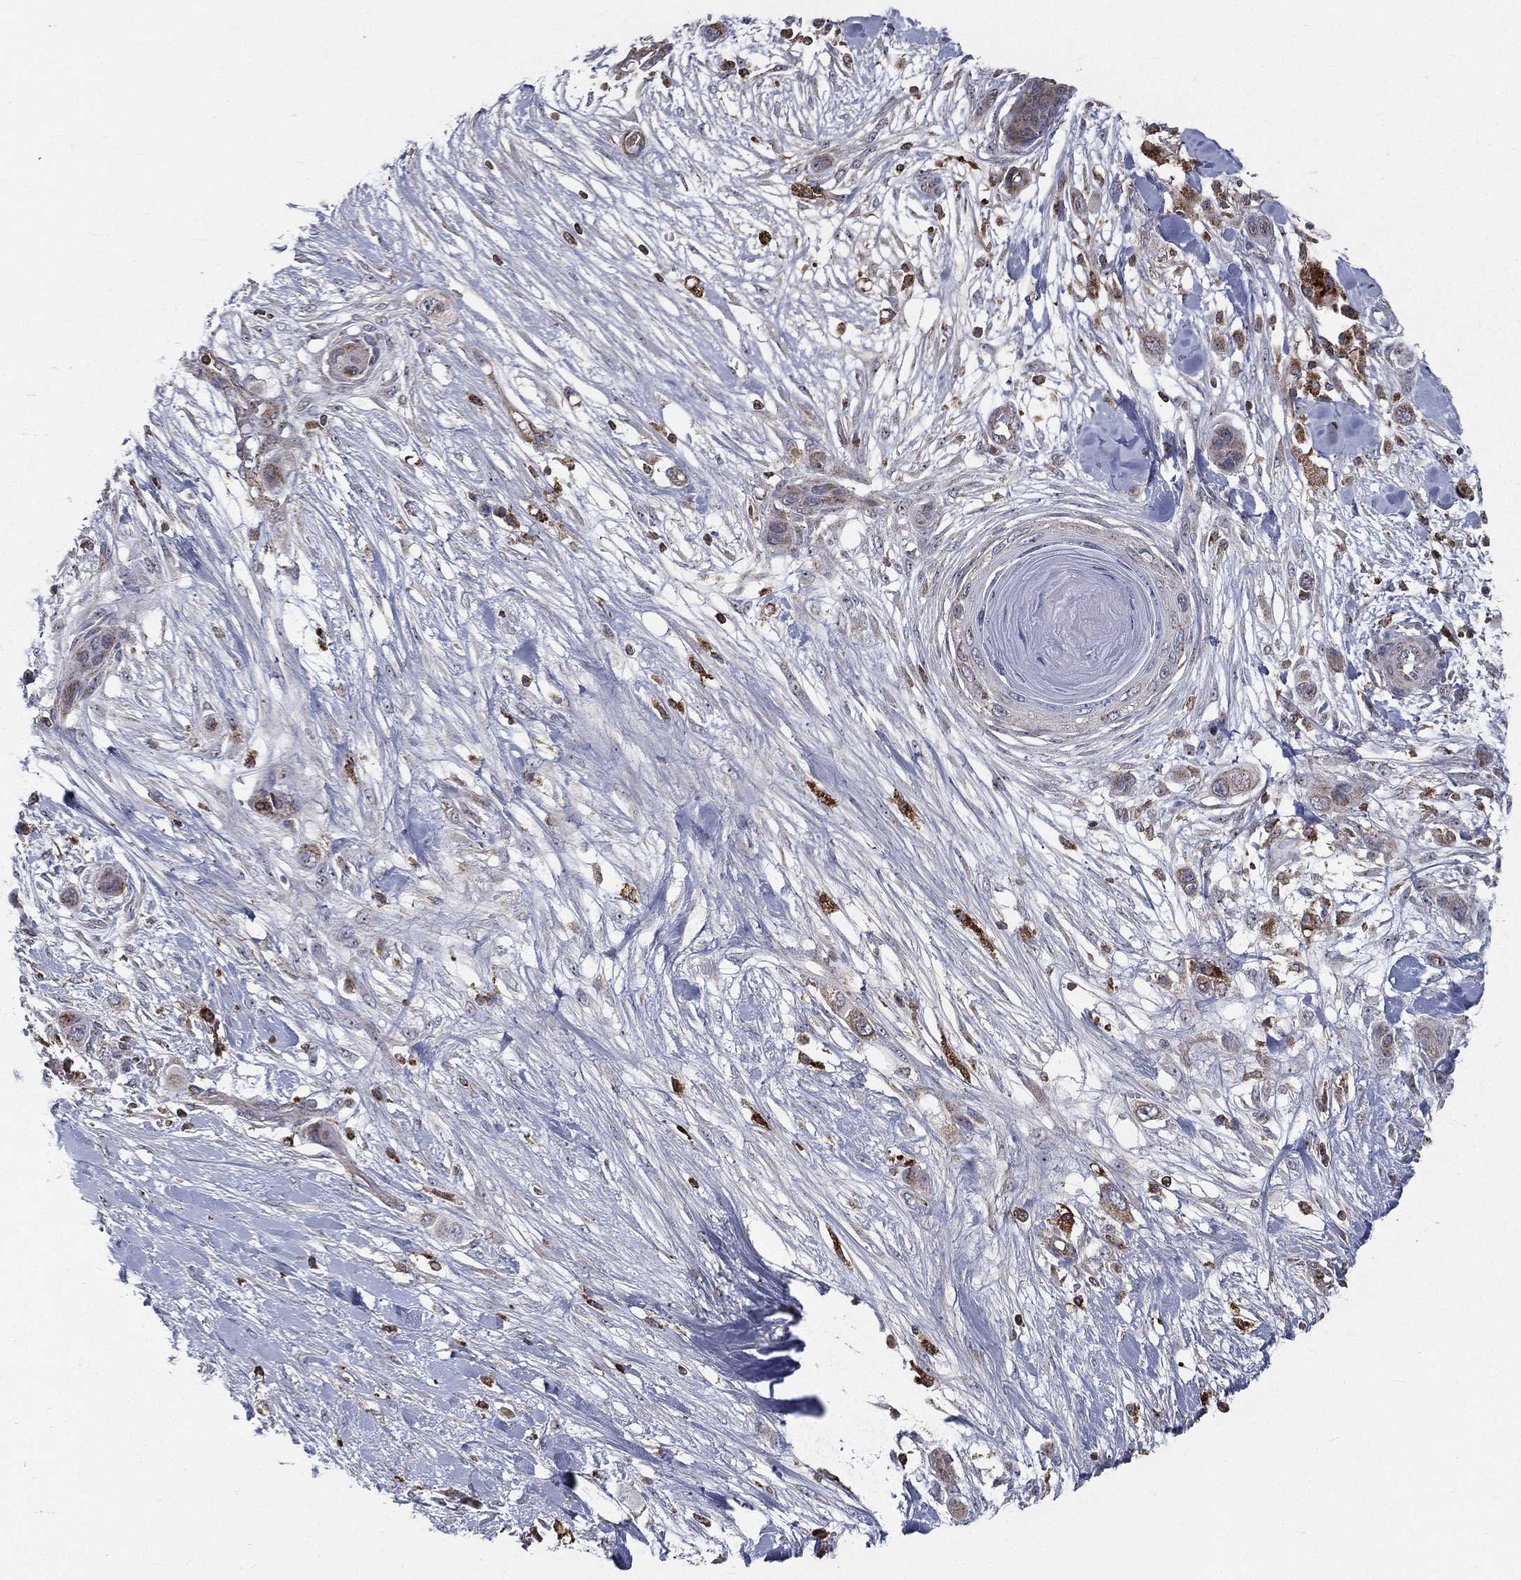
{"staining": {"intensity": "weak", "quantity": "25%-75%", "location": "cytoplasmic/membranous"}, "tissue": "skin cancer", "cell_type": "Tumor cells", "image_type": "cancer", "snomed": [{"axis": "morphology", "description": "Squamous cell carcinoma, NOS"}, {"axis": "topography", "description": "Skin"}], "caption": "Protein positivity by immunohistochemistry demonstrates weak cytoplasmic/membranous staining in about 25%-75% of tumor cells in squamous cell carcinoma (skin).", "gene": "RIN3", "patient": {"sex": "male", "age": 79}}